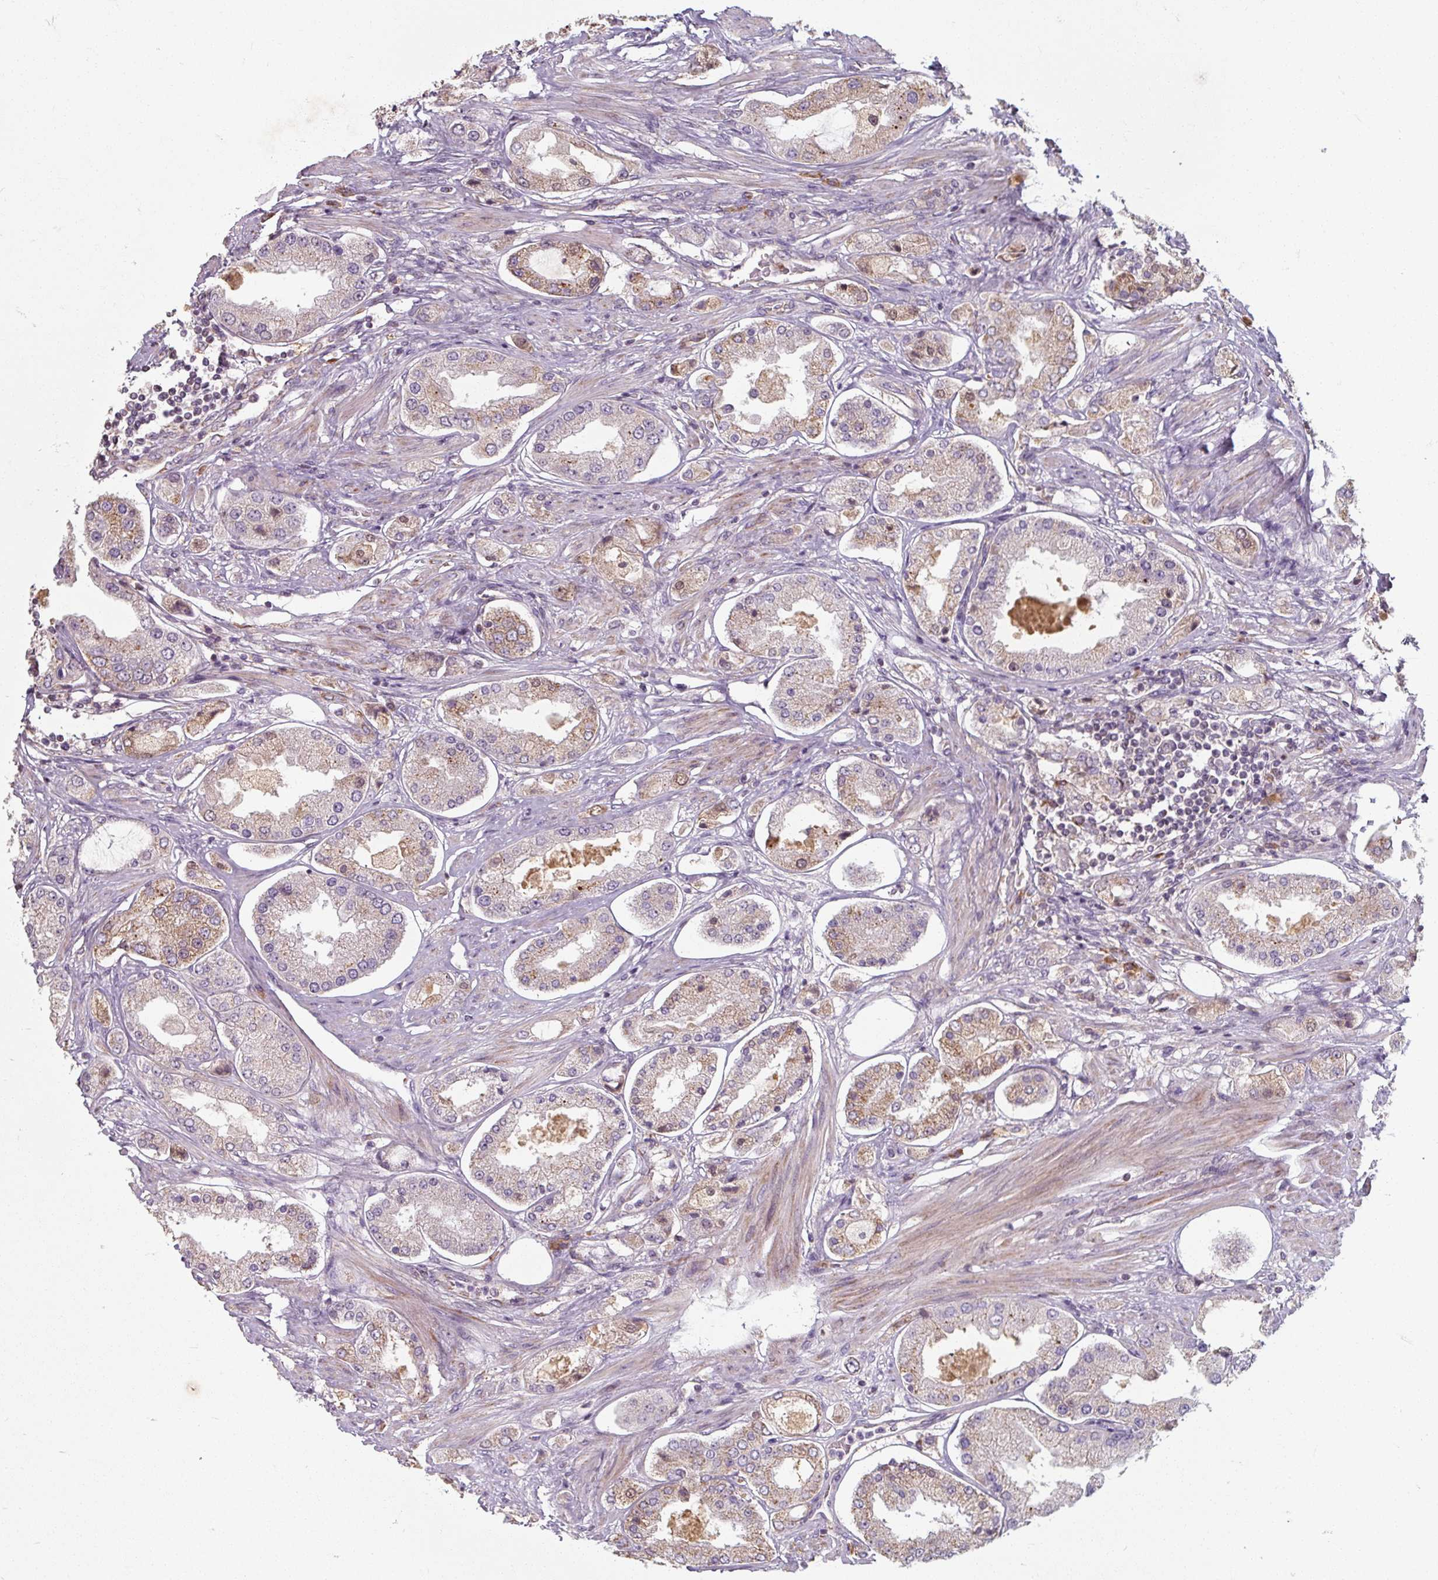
{"staining": {"intensity": "weak", "quantity": "25%-75%", "location": "cytoplasmic/membranous"}, "tissue": "prostate cancer", "cell_type": "Tumor cells", "image_type": "cancer", "snomed": [{"axis": "morphology", "description": "Adenocarcinoma, High grade"}, {"axis": "topography", "description": "Prostate"}], "caption": "IHC of human prostate high-grade adenocarcinoma demonstrates low levels of weak cytoplasmic/membranous positivity in approximately 25%-75% of tumor cells.", "gene": "TSEN54", "patient": {"sex": "male", "age": 69}}